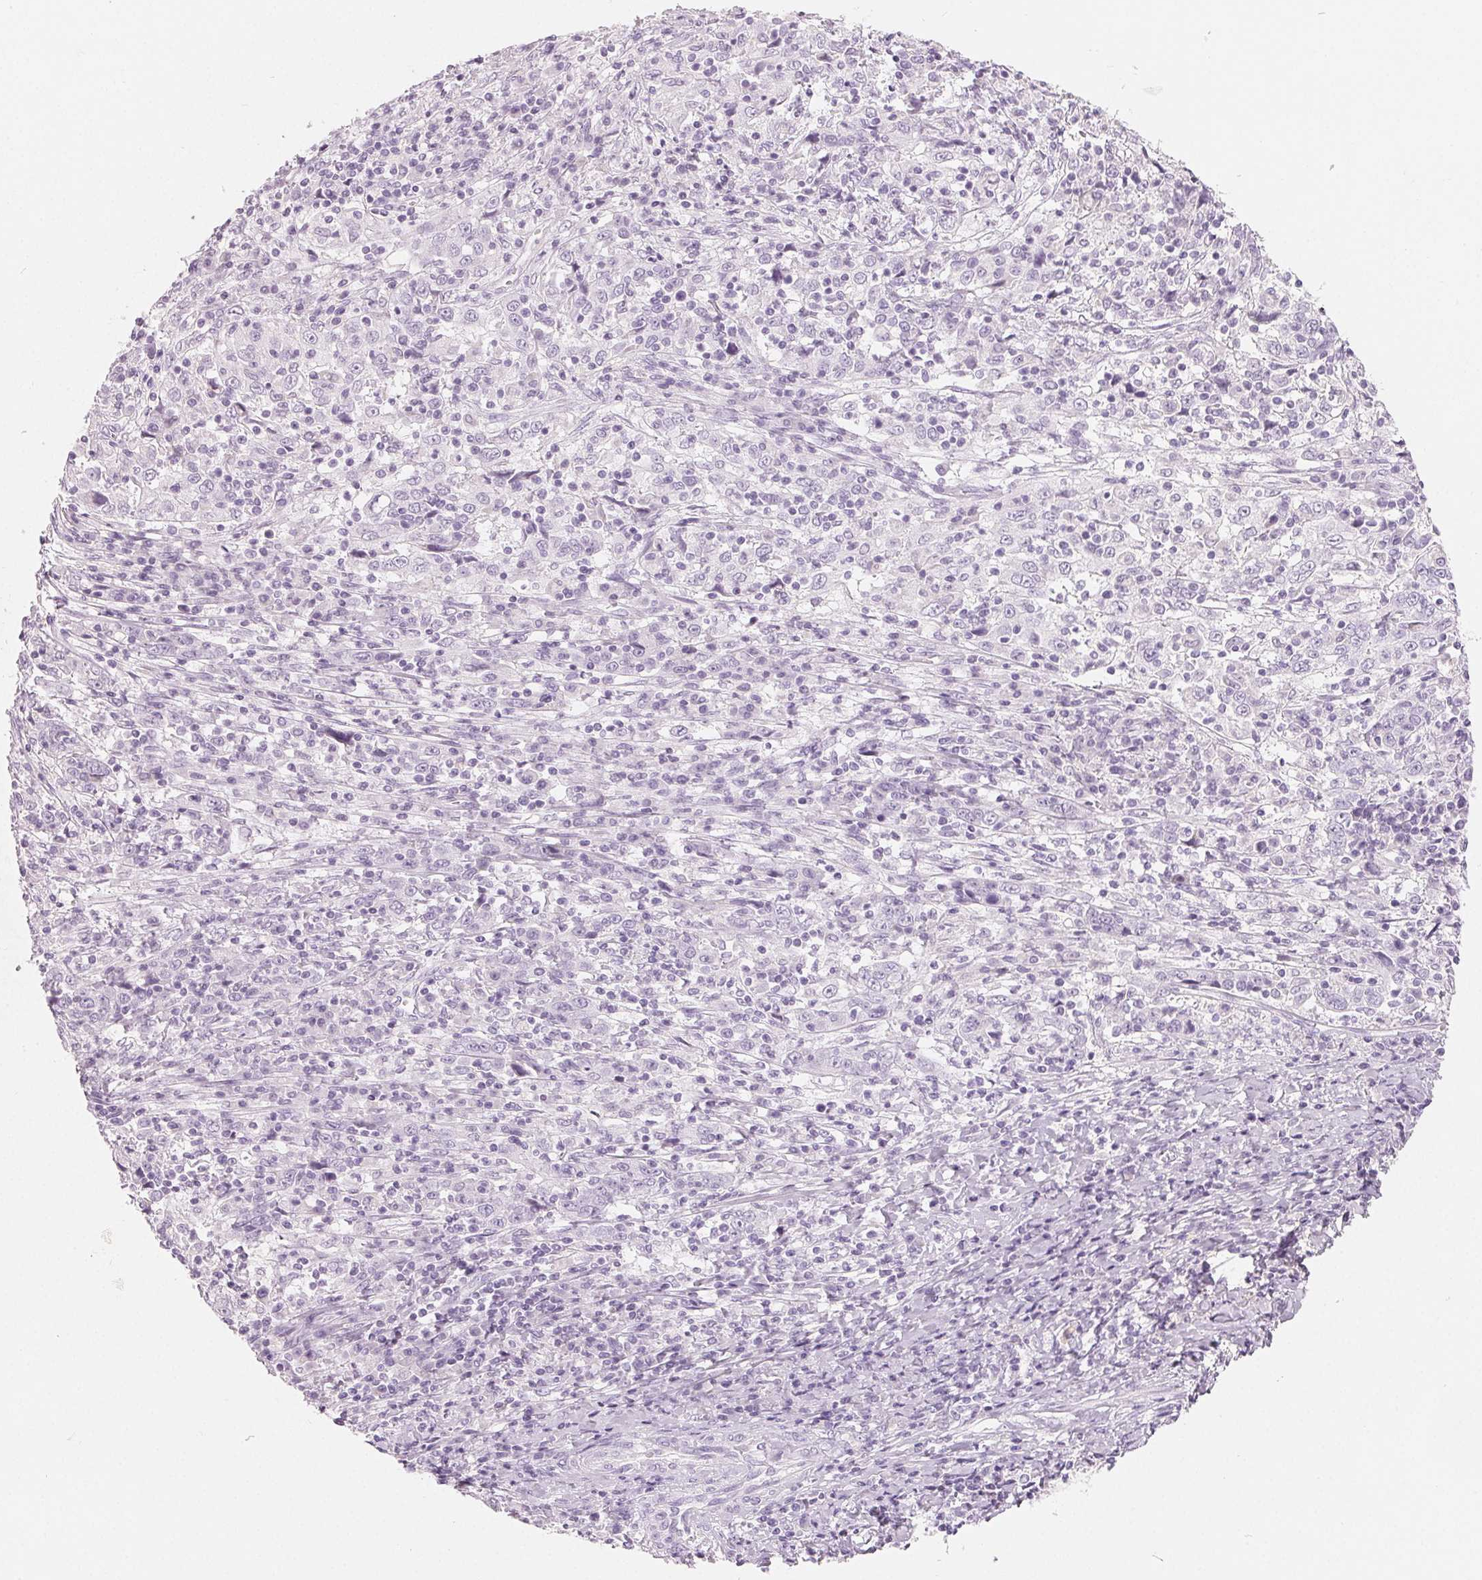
{"staining": {"intensity": "negative", "quantity": "none", "location": "none"}, "tissue": "cervical cancer", "cell_type": "Tumor cells", "image_type": "cancer", "snomed": [{"axis": "morphology", "description": "Squamous cell carcinoma, NOS"}, {"axis": "topography", "description": "Cervix"}], "caption": "Immunohistochemistry histopathology image of squamous cell carcinoma (cervical) stained for a protein (brown), which reveals no staining in tumor cells.", "gene": "SPACA5B", "patient": {"sex": "female", "age": 46}}